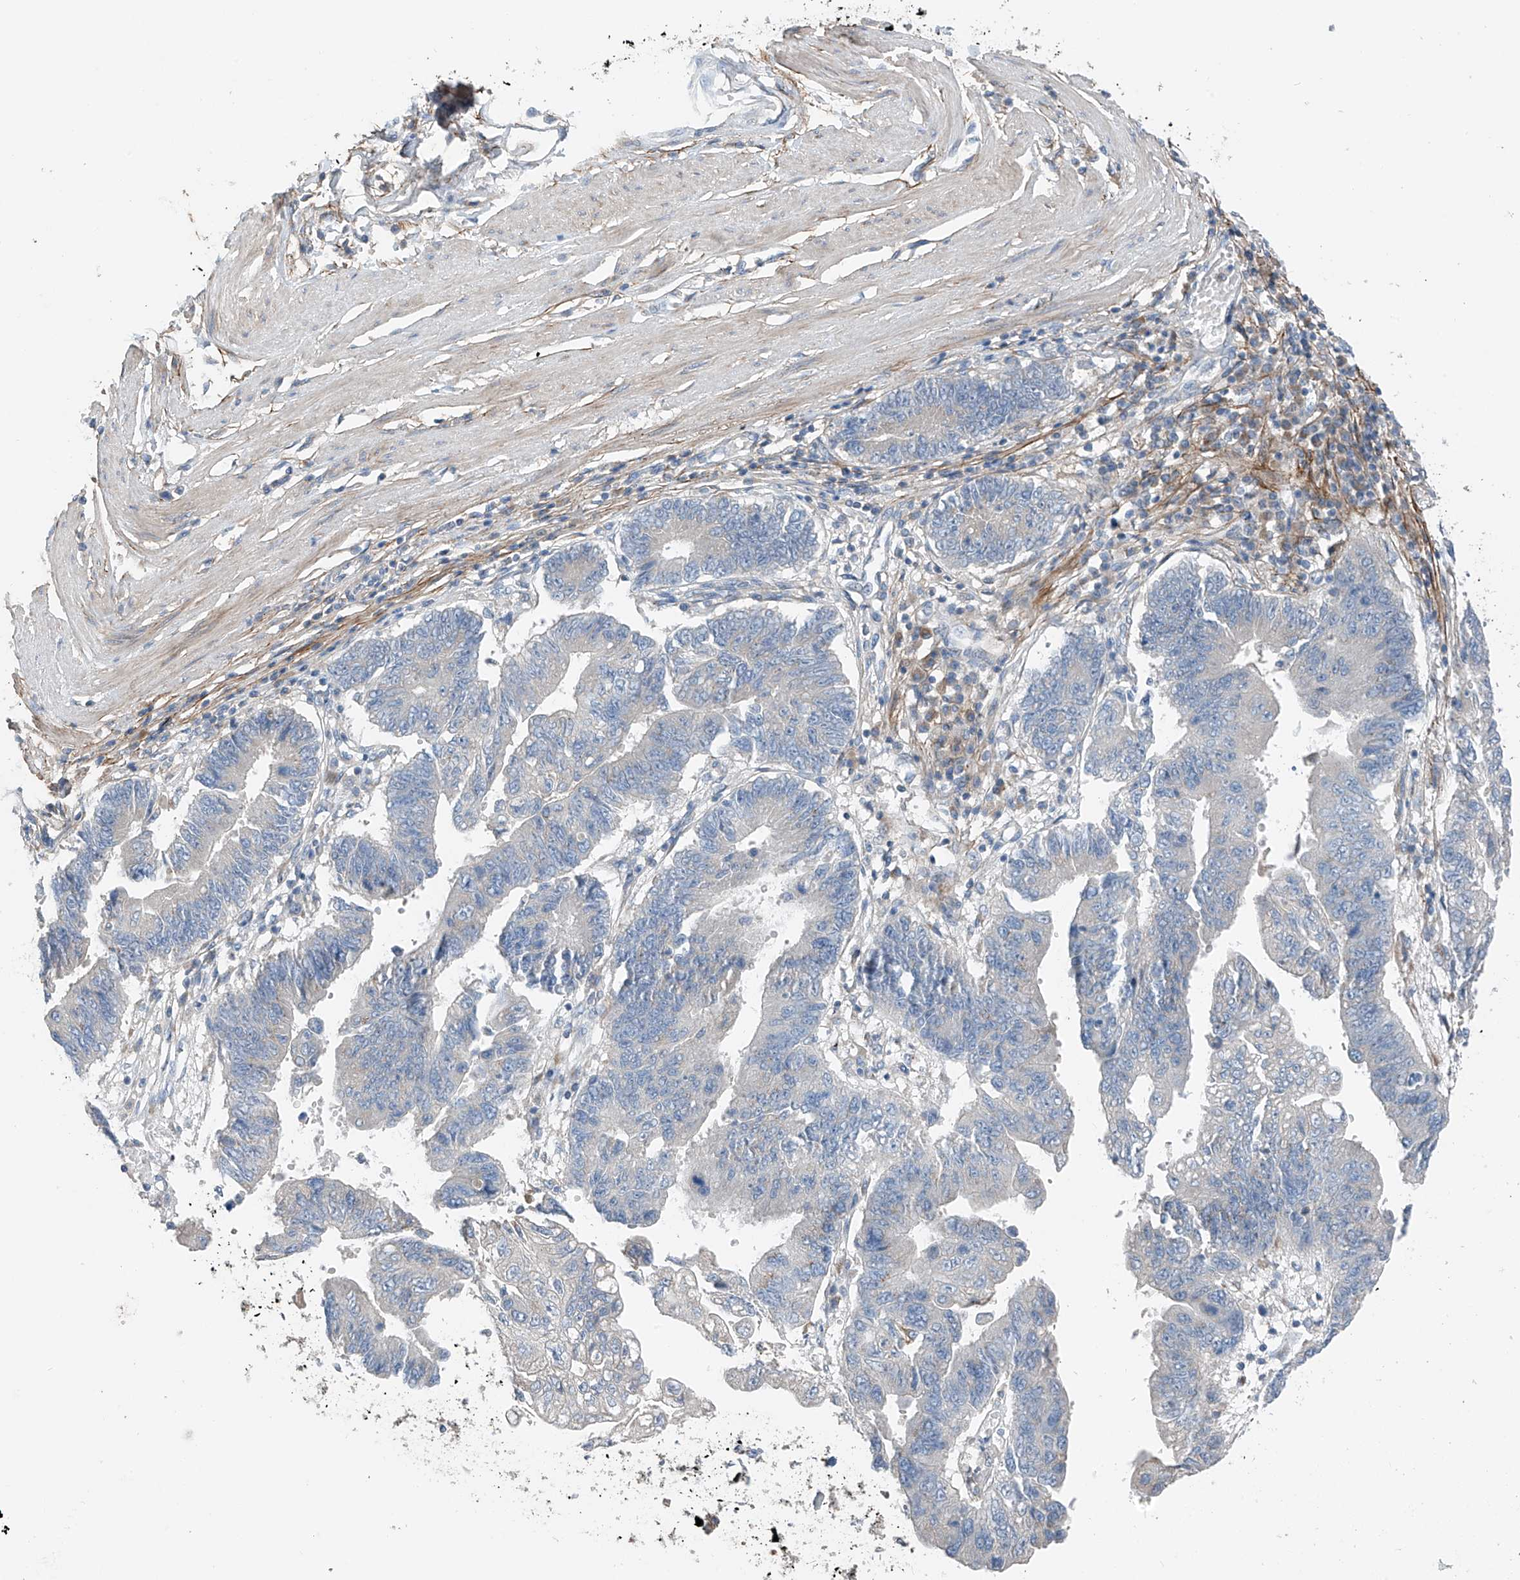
{"staining": {"intensity": "negative", "quantity": "none", "location": "none"}, "tissue": "stomach cancer", "cell_type": "Tumor cells", "image_type": "cancer", "snomed": [{"axis": "morphology", "description": "Adenocarcinoma, NOS"}, {"axis": "topography", "description": "Stomach"}], "caption": "Histopathology image shows no significant protein positivity in tumor cells of adenocarcinoma (stomach).", "gene": "GALNTL6", "patient": {"sex": "male", "age": 59}}